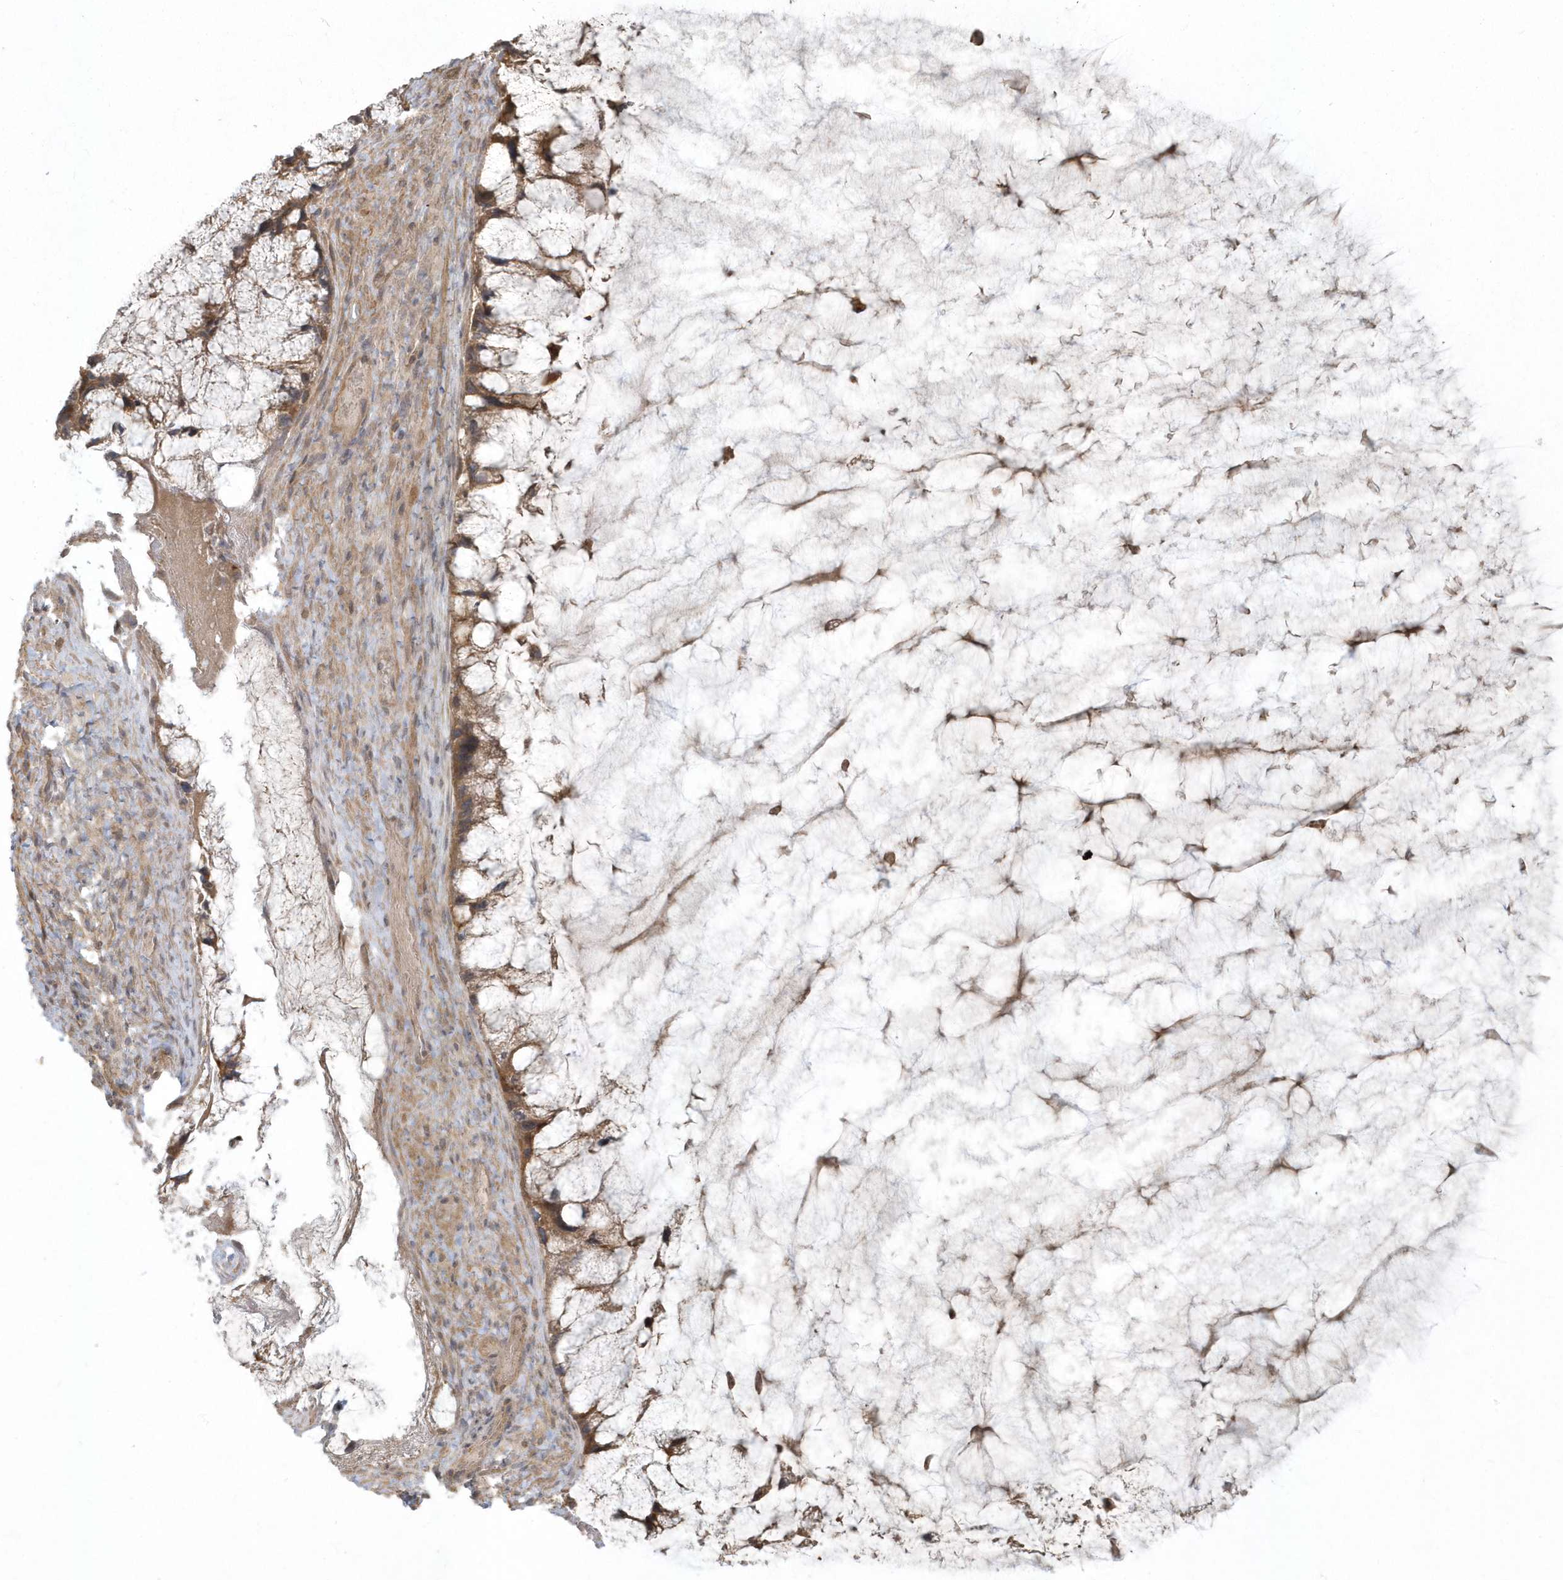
{"staining": {"intensity": "moderate", "quantity": ">75%", "location": "cytoplasmic/membranous"}, "tissue": "ovarian cancer", "cell_type": "Tumor cells", "image_type": "cancer", "snomed": [{"axis": "morphology", "description": "Cystadenocarcinoma, mucinous, NOS"}, {"axis": "topography", "description": "Ovary"}], "caption": "This is a histology image of immunohistochemistry (IHC) staining of ovarian cancer, which shows moderate expression in the cytoplasmic/membranous of tumor cells.", "gene": "HNMT", "patient": {"sex": "female", "age": 37}}